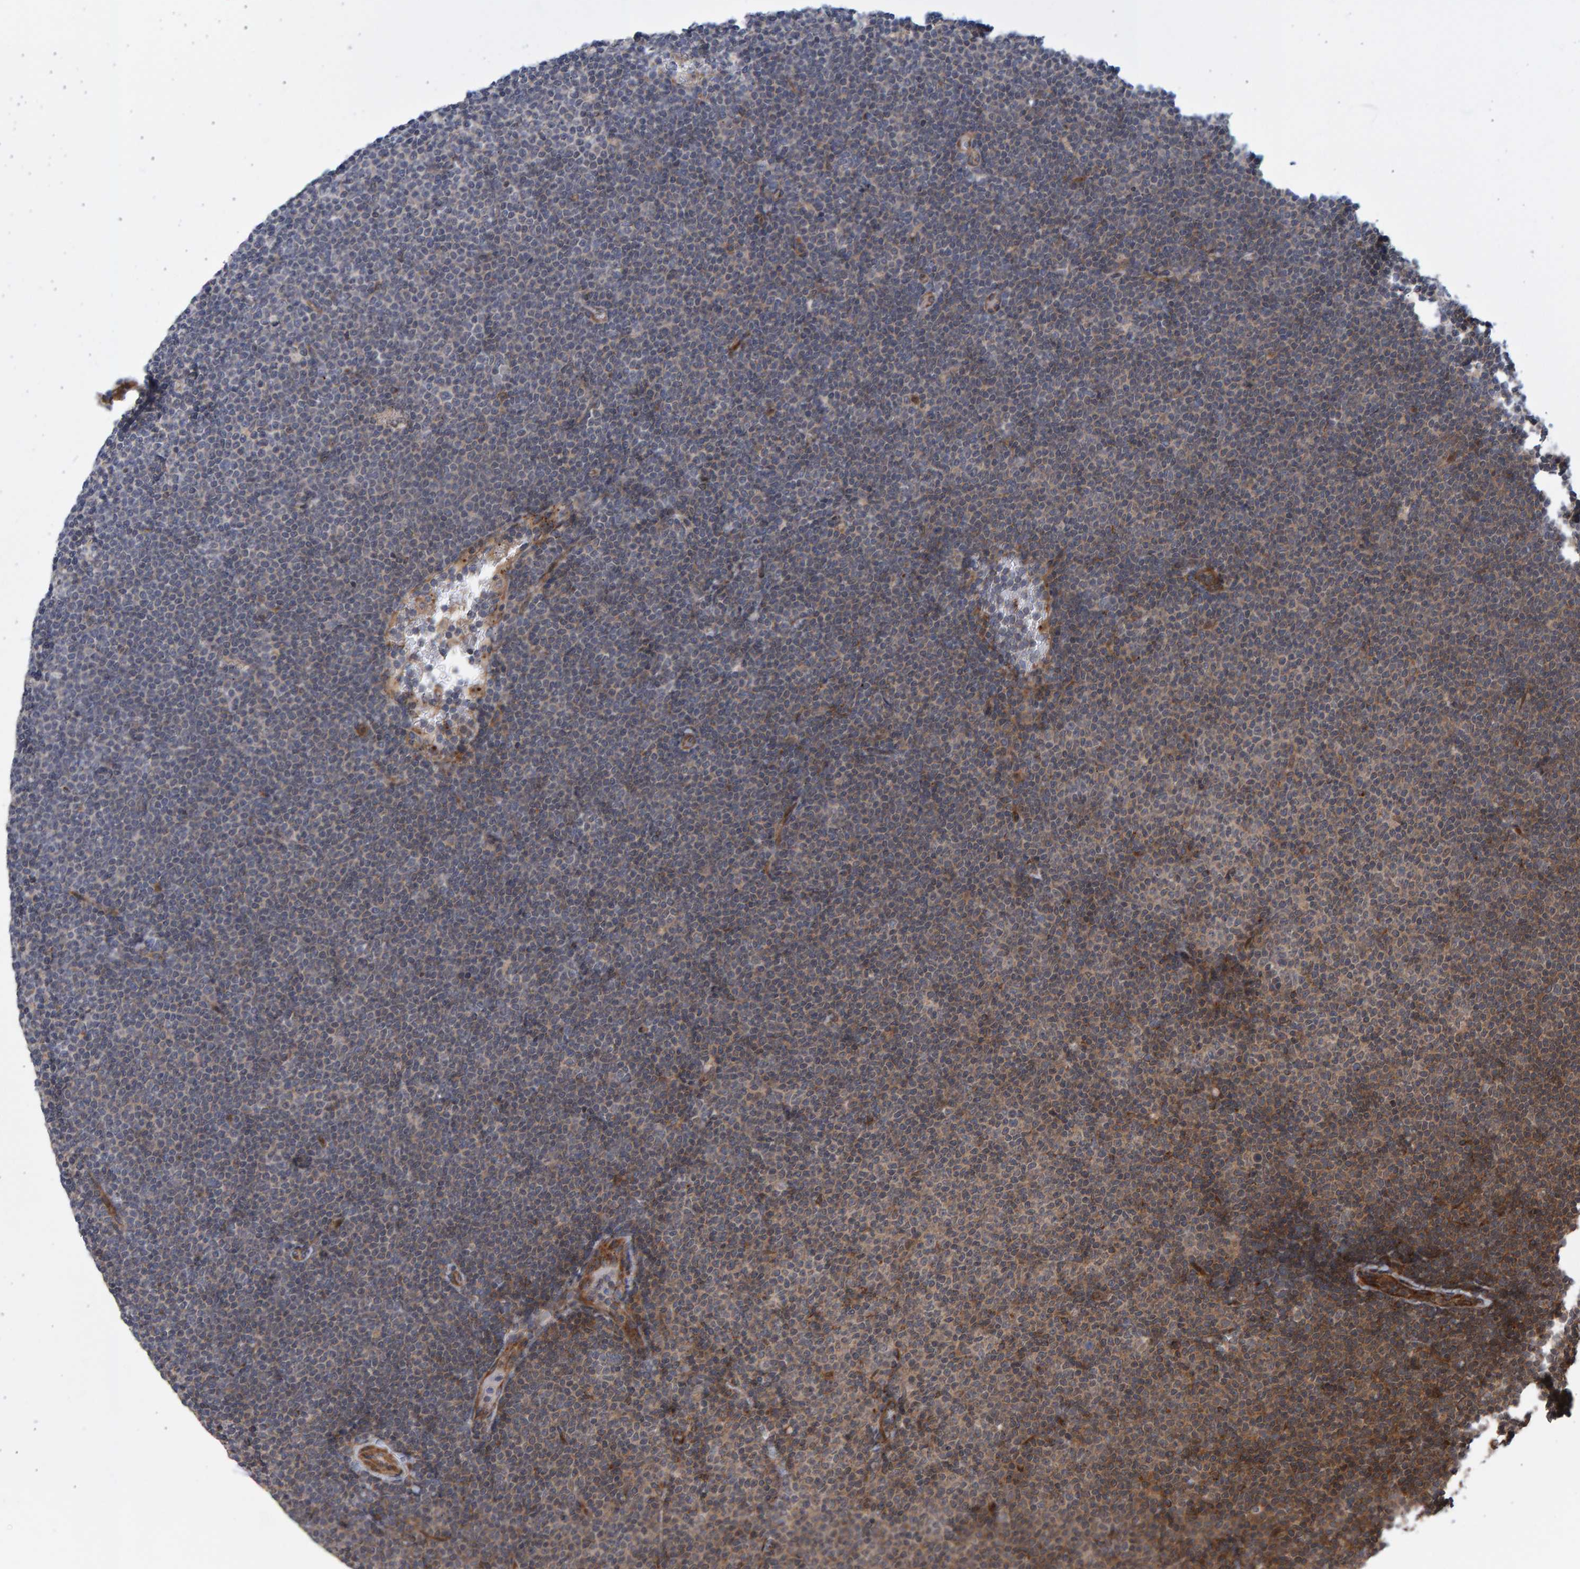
{"staining": {"intensity": "weak", "quantity": "25%-75%", "location": "cytoplasmic/membranous"}, "tissue": "lymphoma", "cell_type": "Tumor cells", "image_type": "cancer", "snomed": [{"axis": "morphology", "description": "Malignant lymphoma, non-Hodgkin's type, Low grade"}, {"axis": "topography", "description": "Lymph node"}], "caption": "Protein positivity by IHC displays weak cytoplasmic/membranous positivity in approximately 25%-75% of tumor cells in malignant lymphoma, non-Hodgkin's type (low-grade).", "gene": "LRBA", "patient": {"sex": "female", "age": 53}}